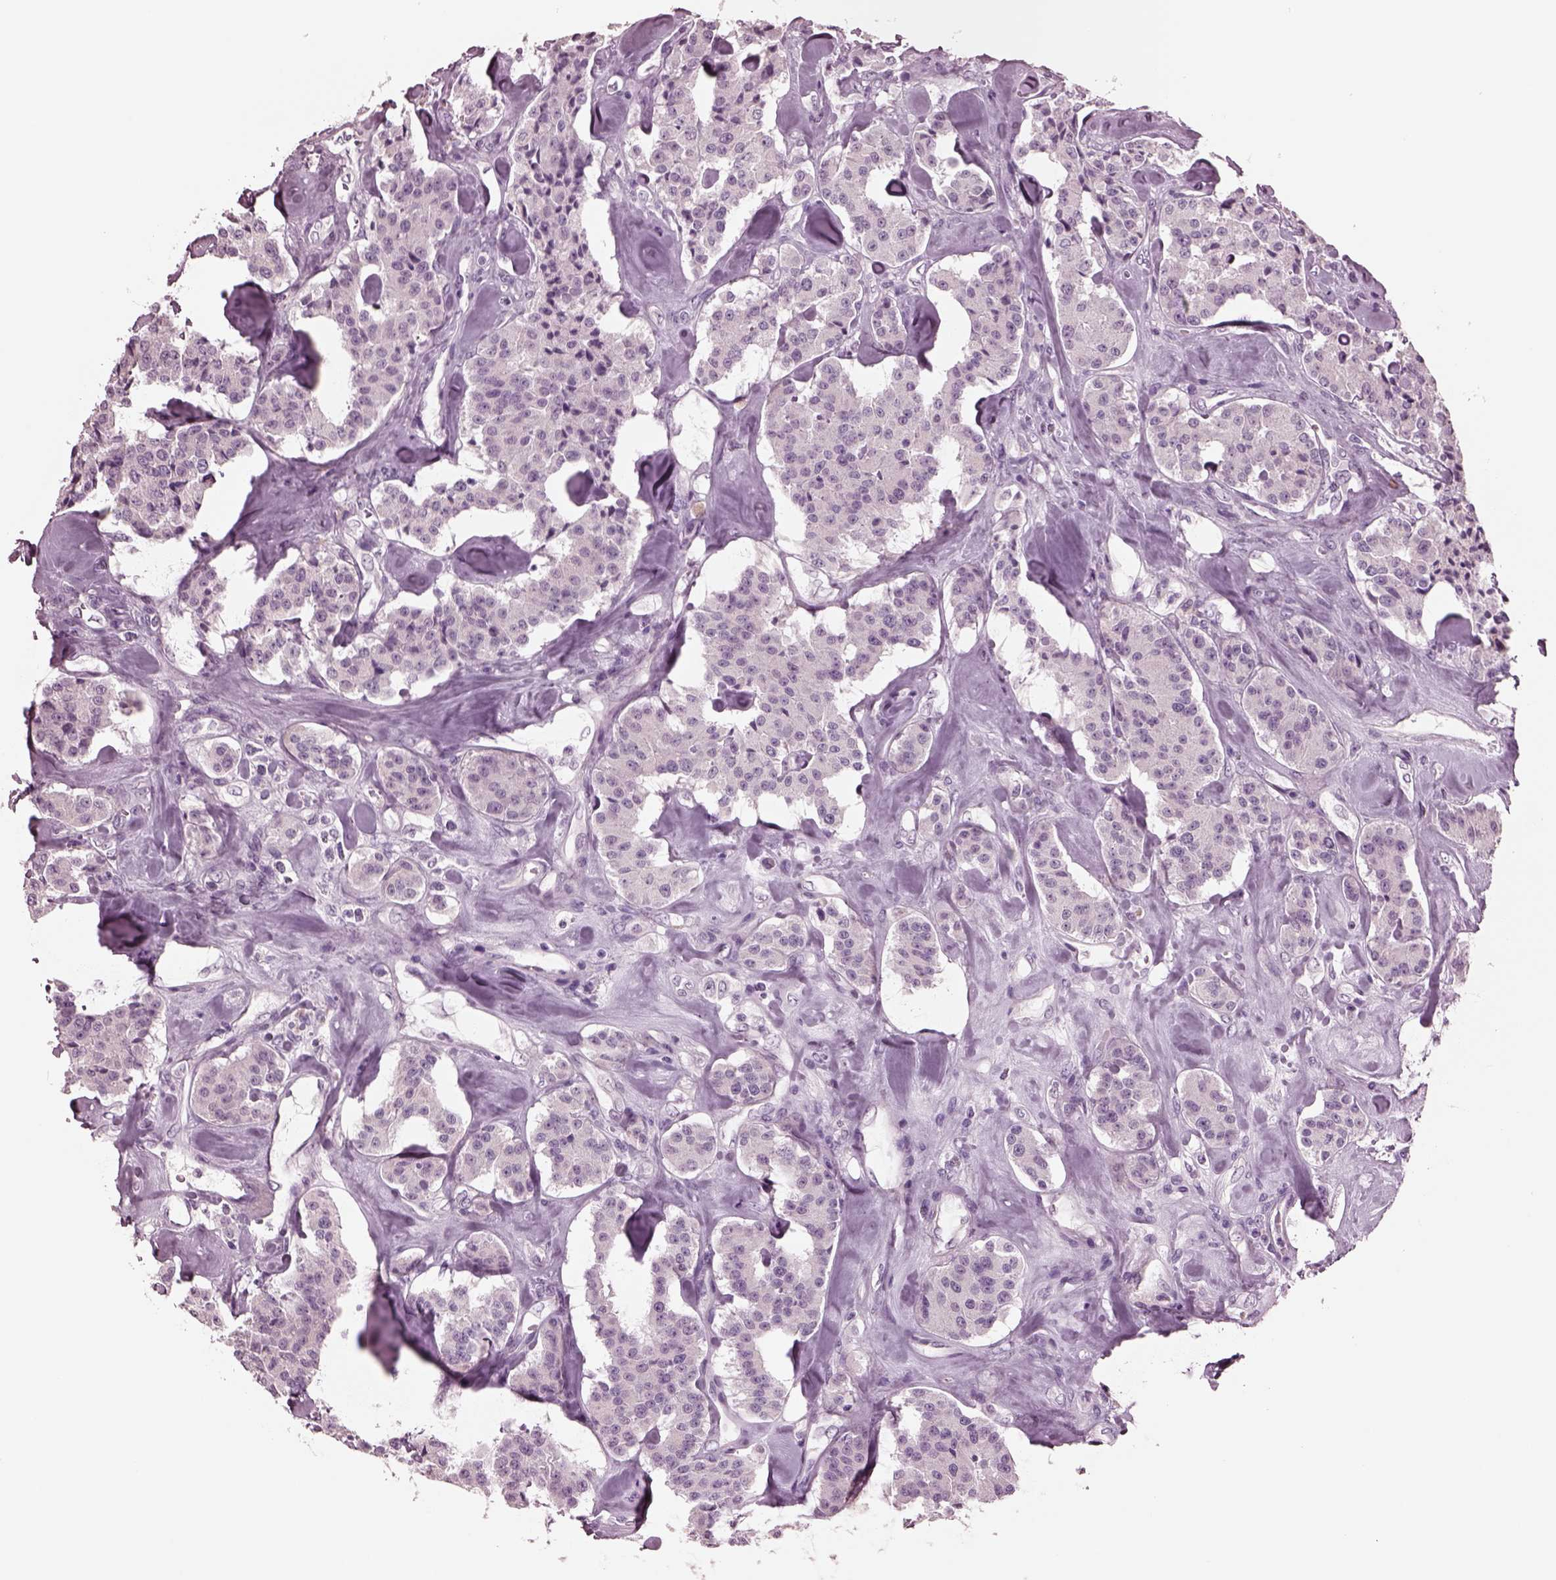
{"staining": {"intensity": "negative", "quantity": "none", "location": "none"}, "tissue": "carcinoid", "cell_type": "Tumor cells", "image_type": "cancer", "snomed": [{"axis": "morphology", "description": "Carcinoid, malignant, NOS"}, {"axis": "topography", "description": "Pancreas"}], "caption": "Immunohistochemistry (IHC) photomicrograph of carcinoid (malignant) stained for a protein (brown), which displays no staining in tumor cells.", "gene": "MIB2", "patient": {"sex": "male", "age": 41}}